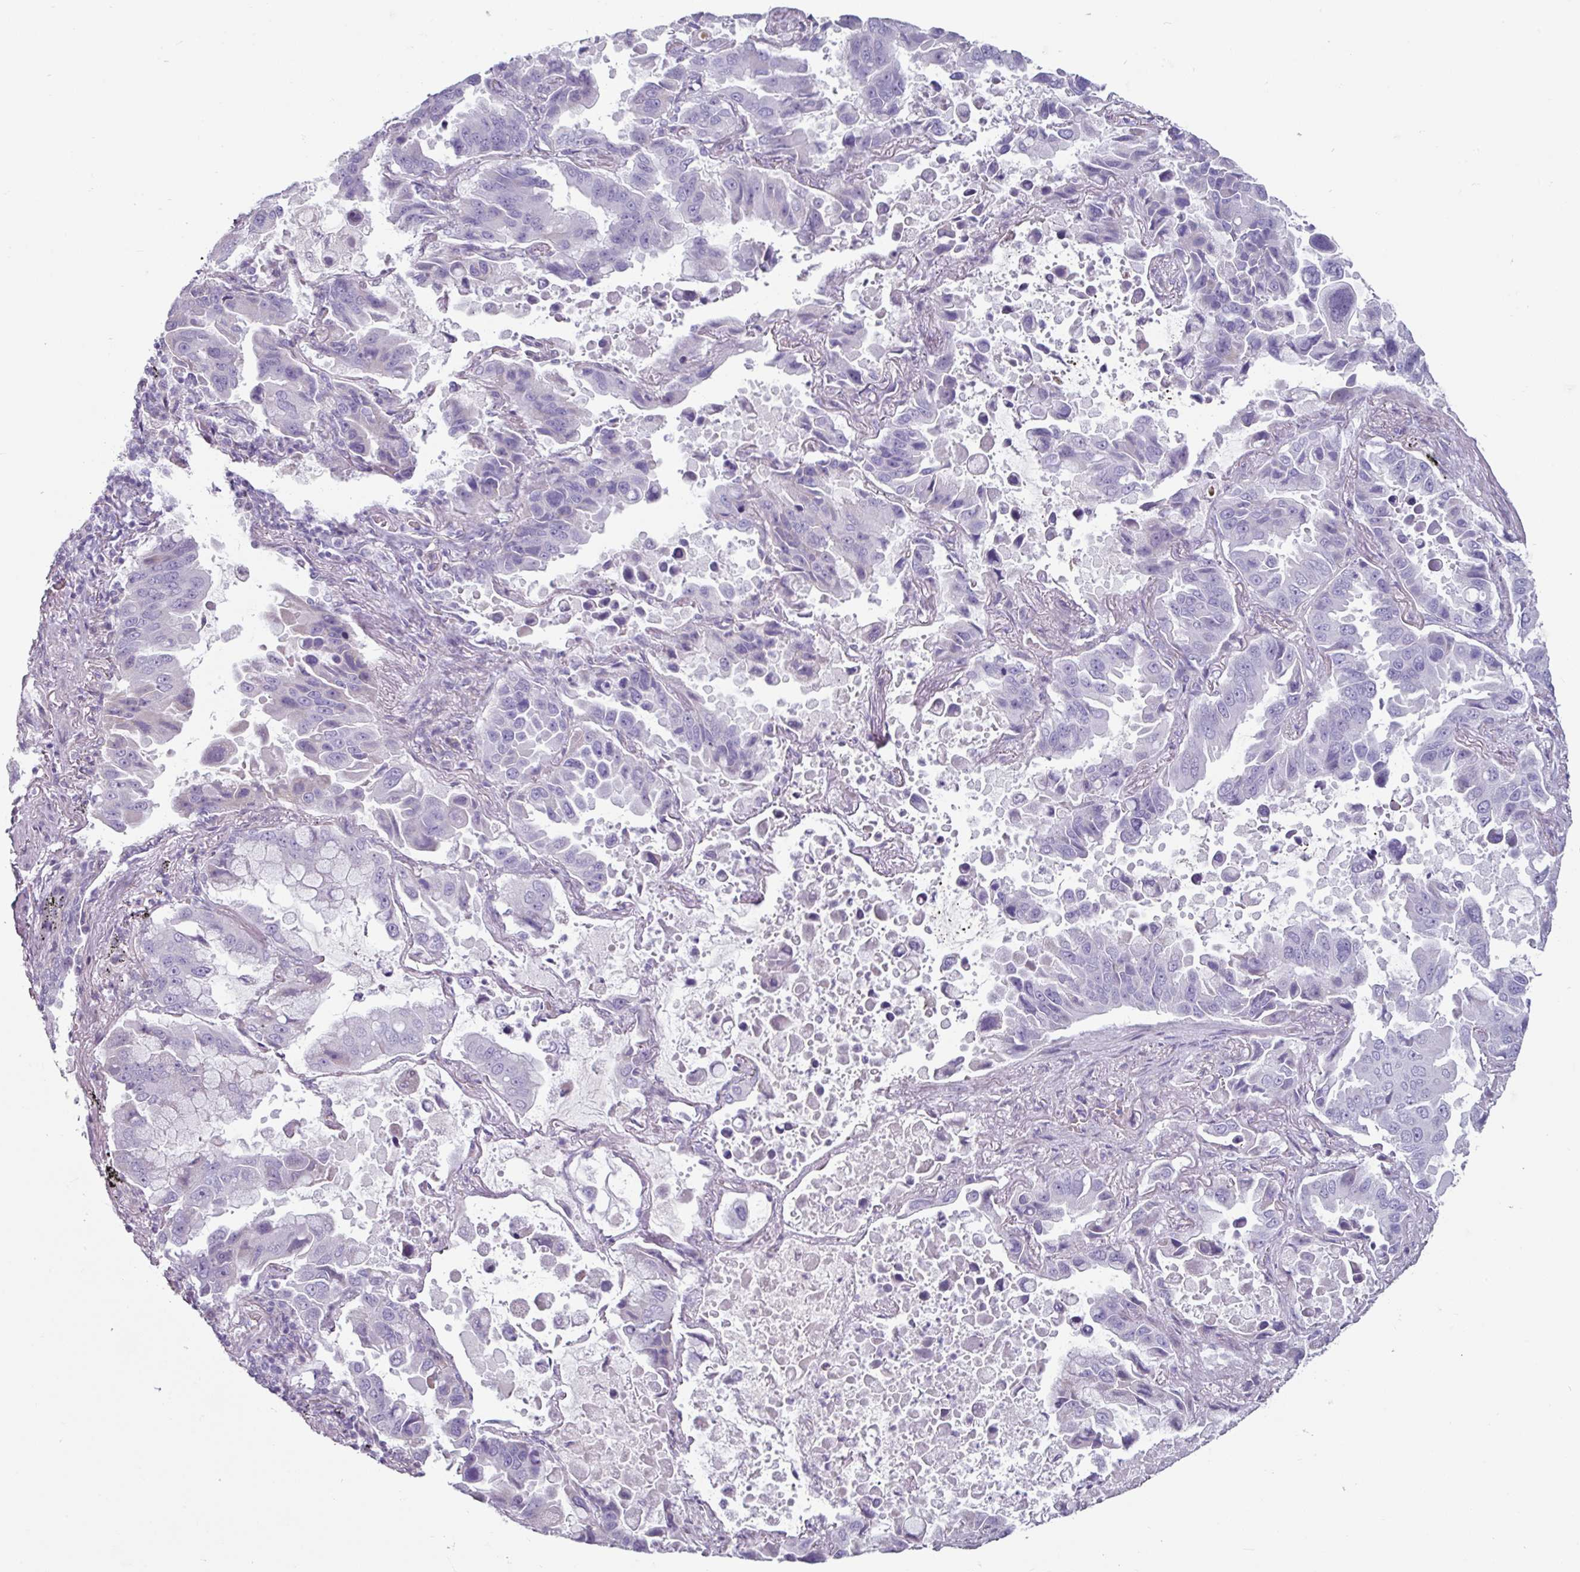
{"staining": {"intensity": "negative", "quantity": "none", "location": "none"}, "tissue": "lung cancer", "cell_type": "Tumor cells", "image_type": "cancer", "snomed": [{"axis": "morphology", "description": "Adenocarcinoma, NOS"}, {"axis": "topography", "description": "Lung"}], "caption": "An immunohistochemistry image of lung cancer is shown. There is no staining in tumor cells of lung cancer. (IHC, brightfield microscopy, high magnification).", "gene": "CLCA1", "patient": {"sex": "male", "age": 64}}